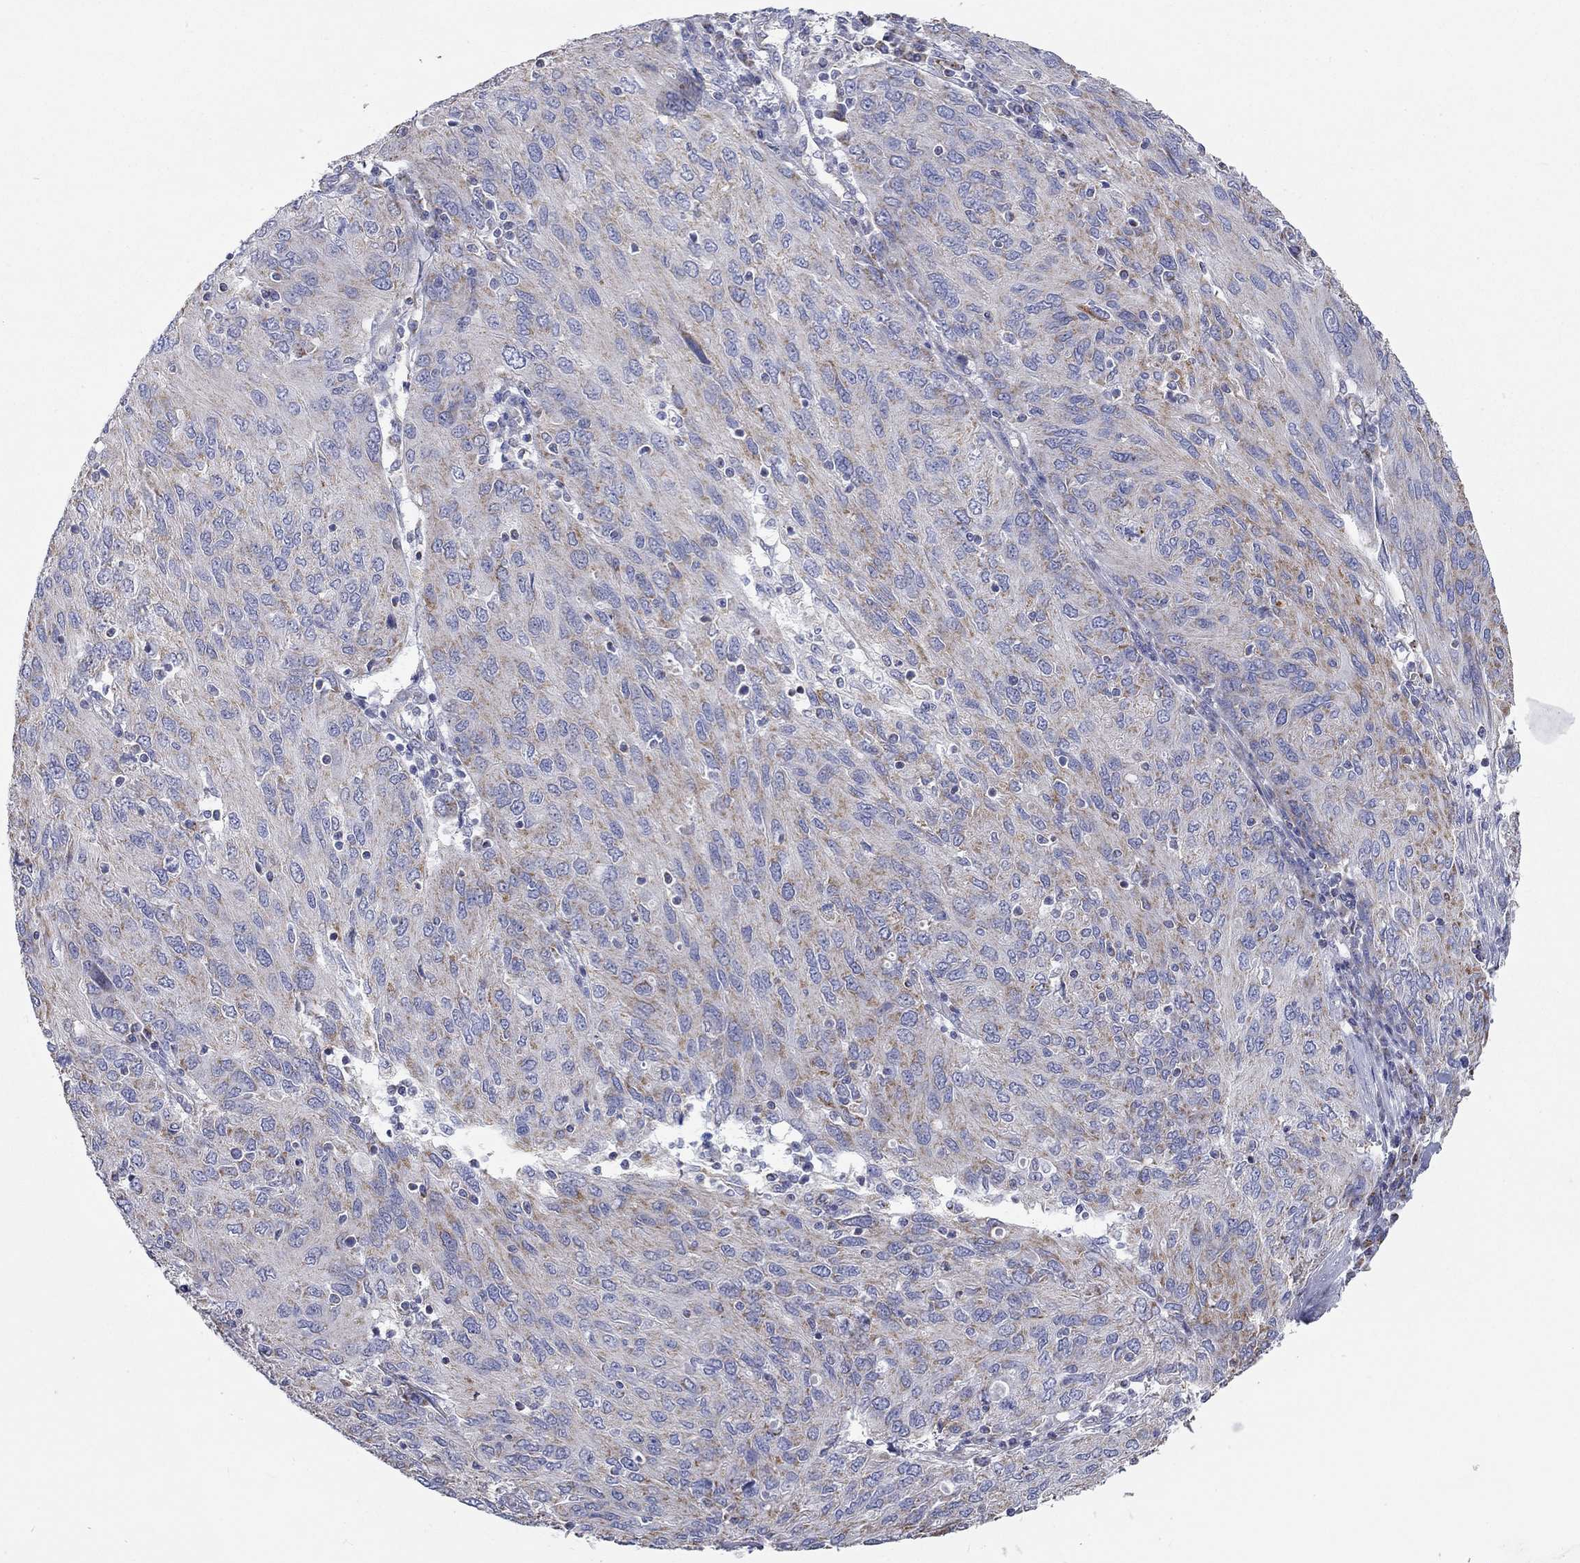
{"staining": {"intensity": "moderate", "quantity": "<25%", "location": "cytoplasmic/membranous"}, "tissue": "ovarian cancer", "cell_type": "Tumor cells", "image_type": "cancer", "snomed": [{"axis": "morphology", "description": "Carcinoma, endometroid"}, {"axis": "topography", "description": "Ovary"}], "caption": "Immunohistochemical staining of ovarian cancer (endometroid carcinoma) shows moderate cytoplasmic/membranous protein positivity in approximately <25% of tumor cells. The staining is performed using DAB (3,3'-diaminobenzidine) brown chromogen to label protein expression. The nuclei are counter-stained blue using hematoxylin.", "gene": "RCAN1", "patient": {"sex": "female", "age": 50}}